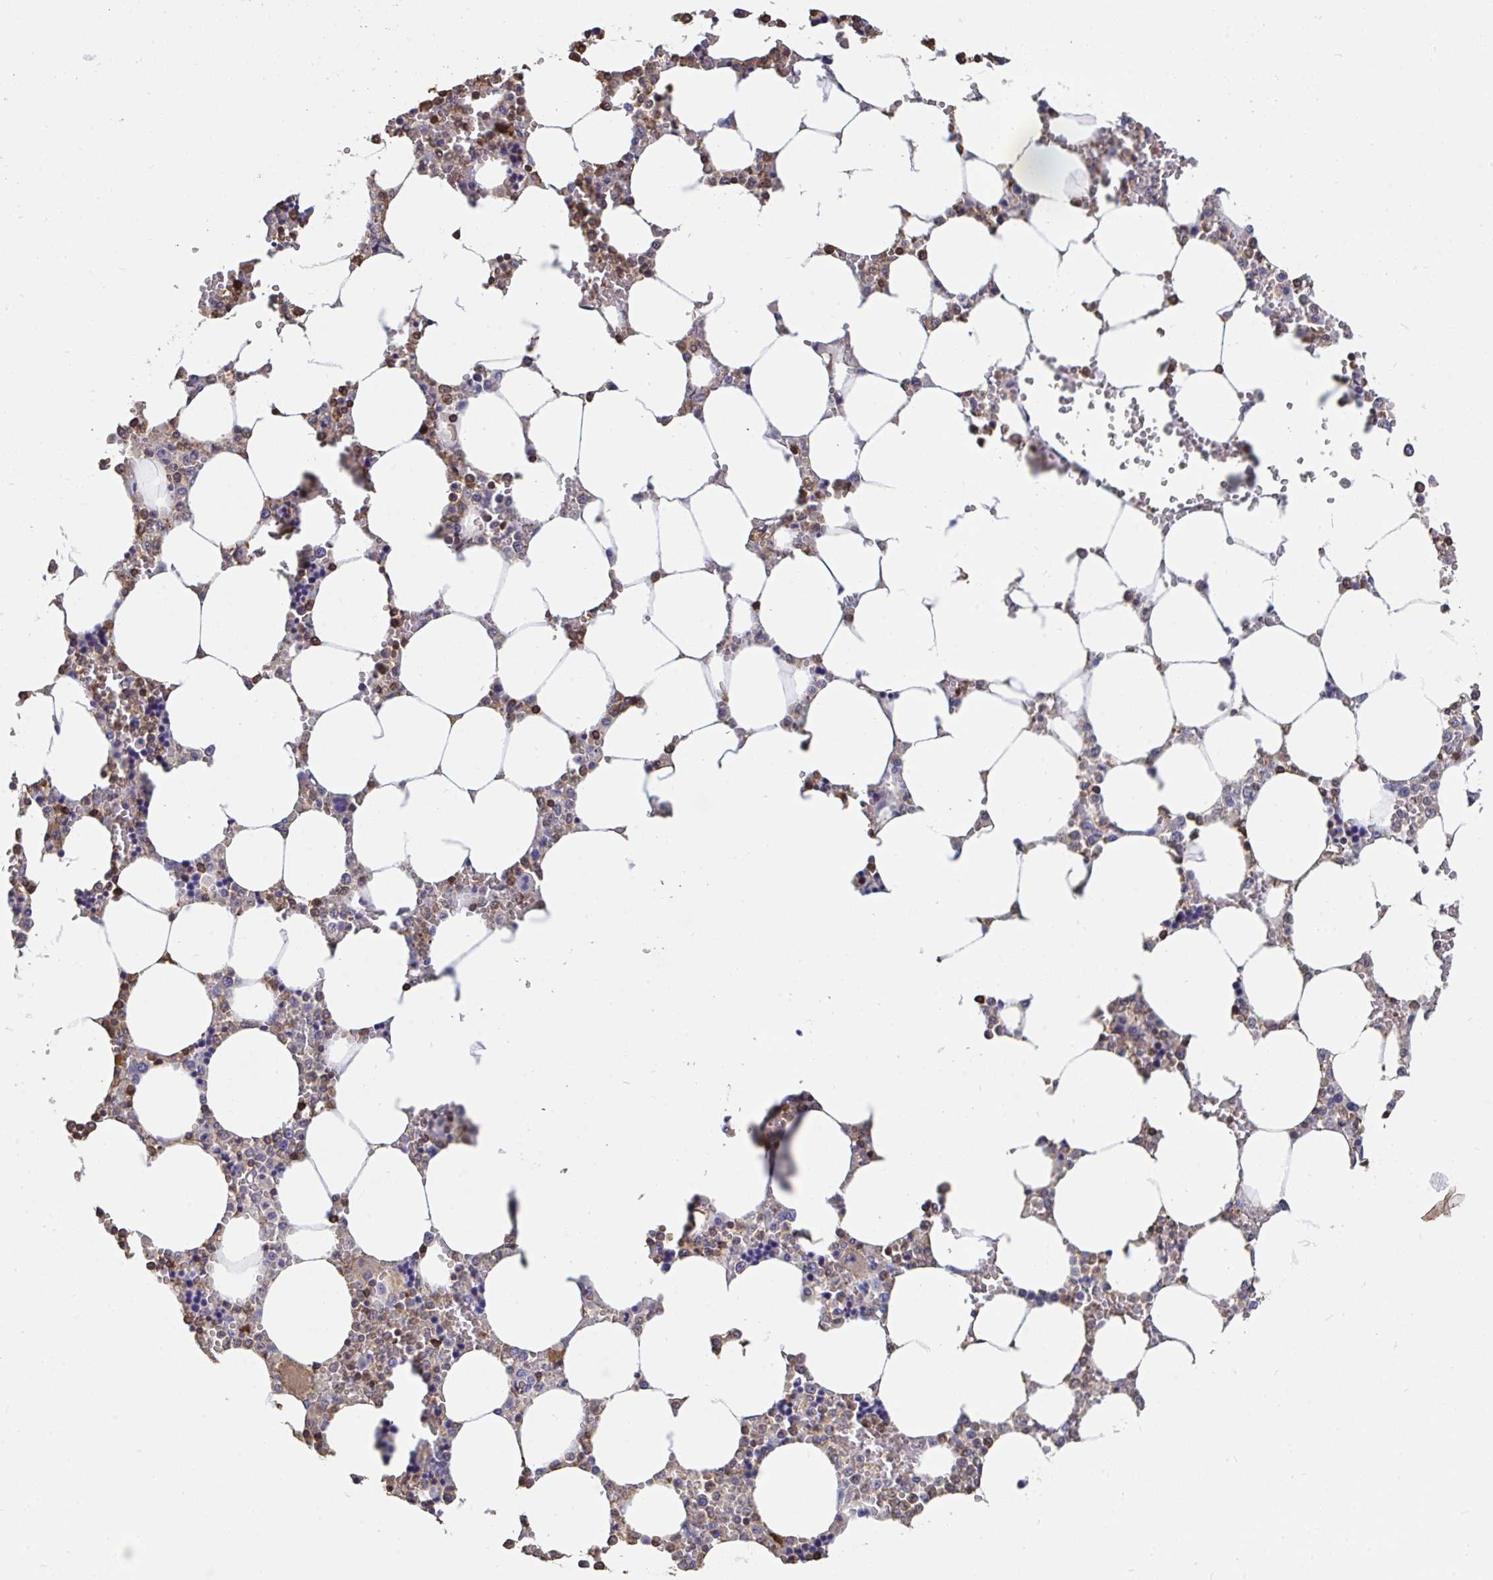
{"staining": {"intensity": "strong", "quantity": "<25%", "location": "cytoplasmic/membranous"}, "tissue": "bone marrow", "cell_type": "Hematopoietic cells", "image_type": "normal", "snomed": [{"axis": "morphology", "description": "Normal tissue, NOS"}, {"axis": "topography", "description": "Bone marrow"}], "caption": "A high-resolution micrograph shows IHC staining of benign bone marrow, which shows strong cytoplasmic/membranous positivity in approximately <25% of hematopoietic cells.", "gene": "CFL1", "patient": {"sex": "male", "age": 64}}